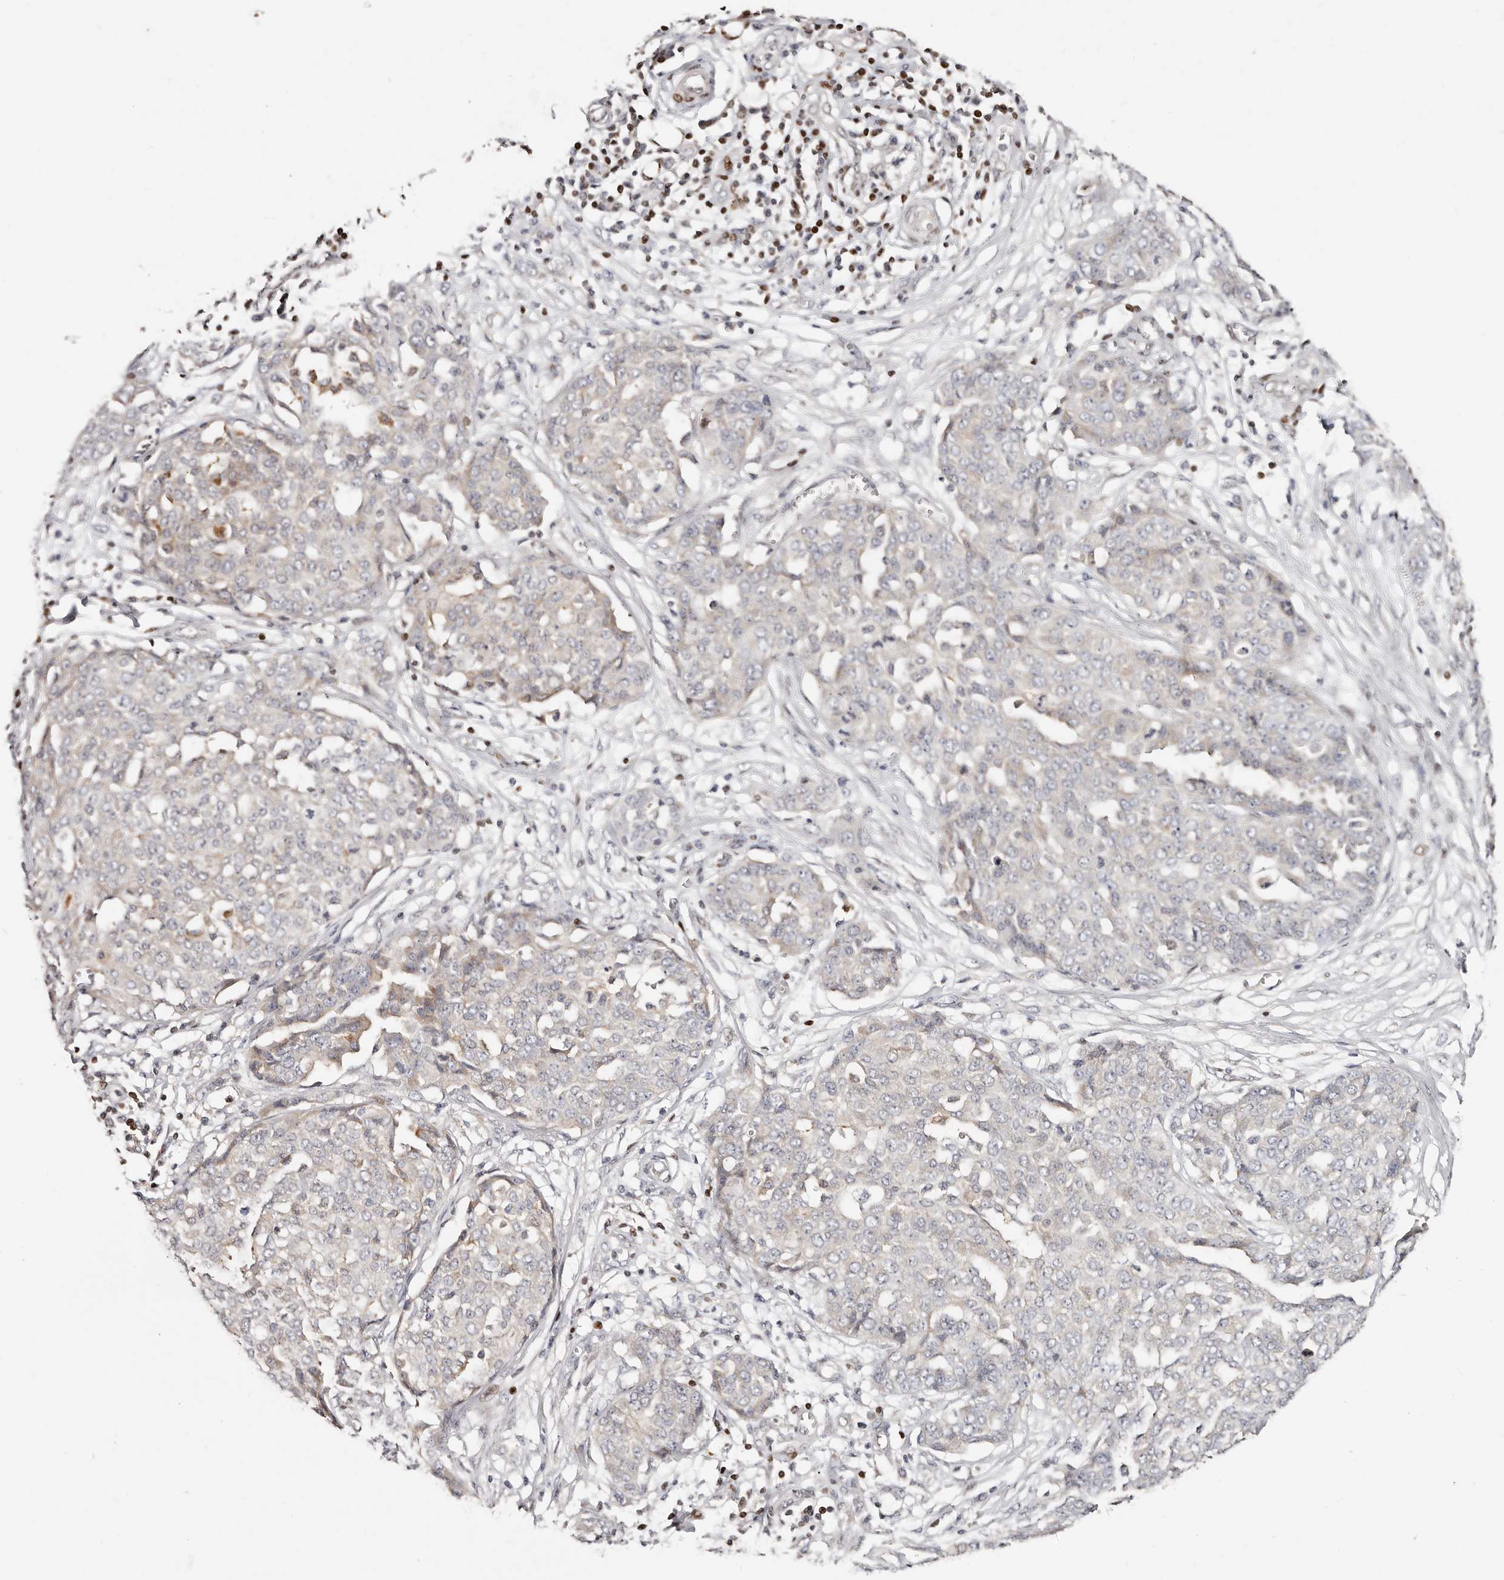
{"staining": {"intensity": "weak", "quantity": "<25%", "location": "cytoplasmic/membranous"}, "tissue": "ovarian cancer", "cell_type": "Tumor cells", "image_type": "cancer", "snomed": [{"axis": "morphology", "description": "Cystadenocarcinoma, serous, NOS"}, {"axis": "topography", "description": "Soft tissue"}, {"axis": "topography", "description": "Ovary"}], "caption": "This is an immunohistochemistry image of human ovarian cancer. There is no positivity in tumor cells.", "gene": "IQGAP3", "patient": {"sex": "female", "age": 57}}